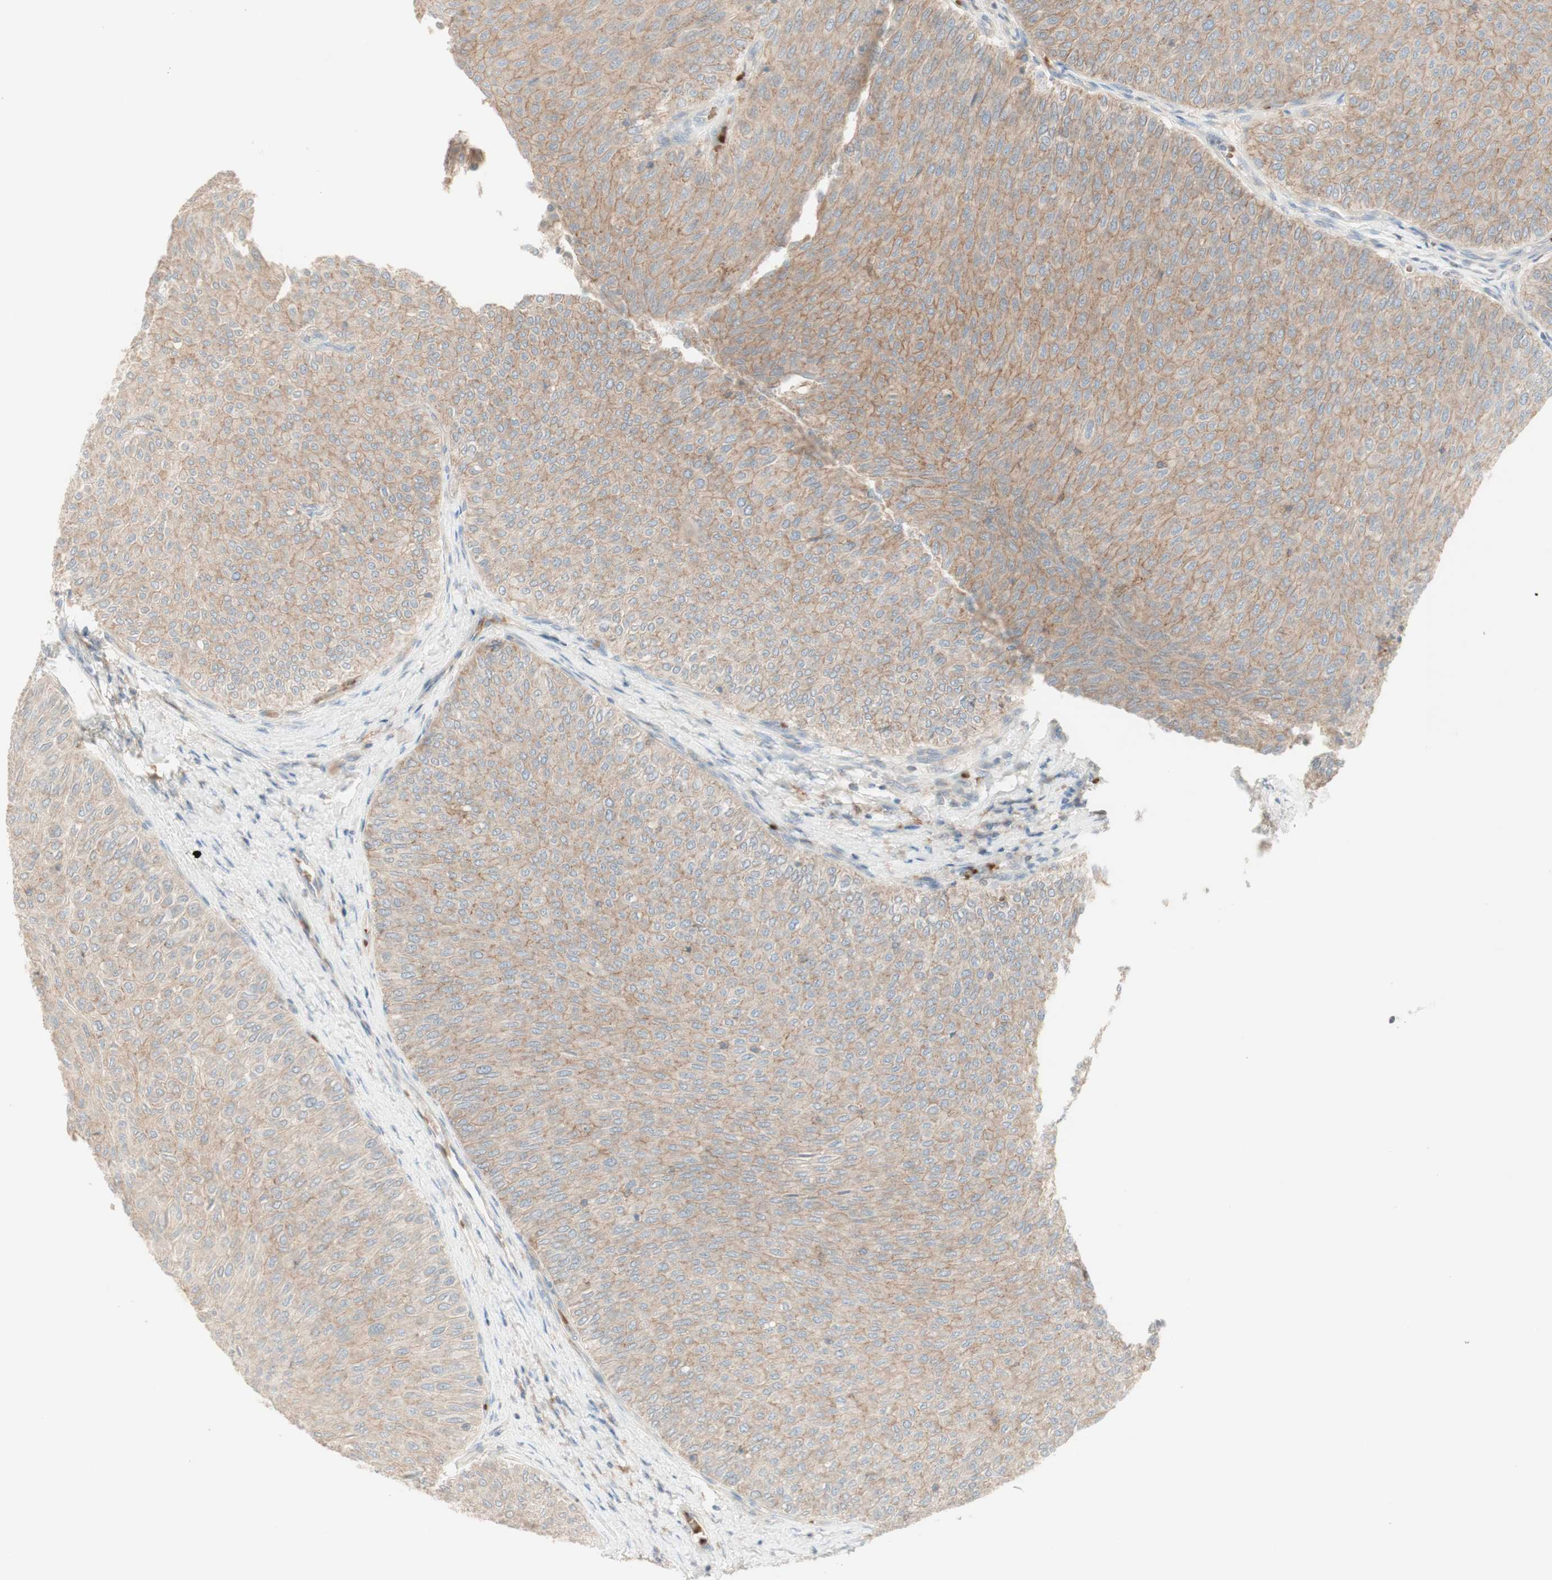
{"staining": {"intensity": "weak", "quantity": ">75%", "location": "cytoplasmic/membranous"}, "tissue": "urothelial cancer", "cell_type": "Tumor cells", "image_type": "cancer", "snomed": [{"axis": "morphology", "description": "Urothelial carcinoma, Low grade"}, {"axis": "topography", "description": "Urinary bladder"}], "caption": "Tumor cells display low levels of weak cytoplasmic/membranous expression in about >75% of cells in human urothelial cancer.", "gene": "PTGER4", "patient": {"sex": "male", "age": 78}}